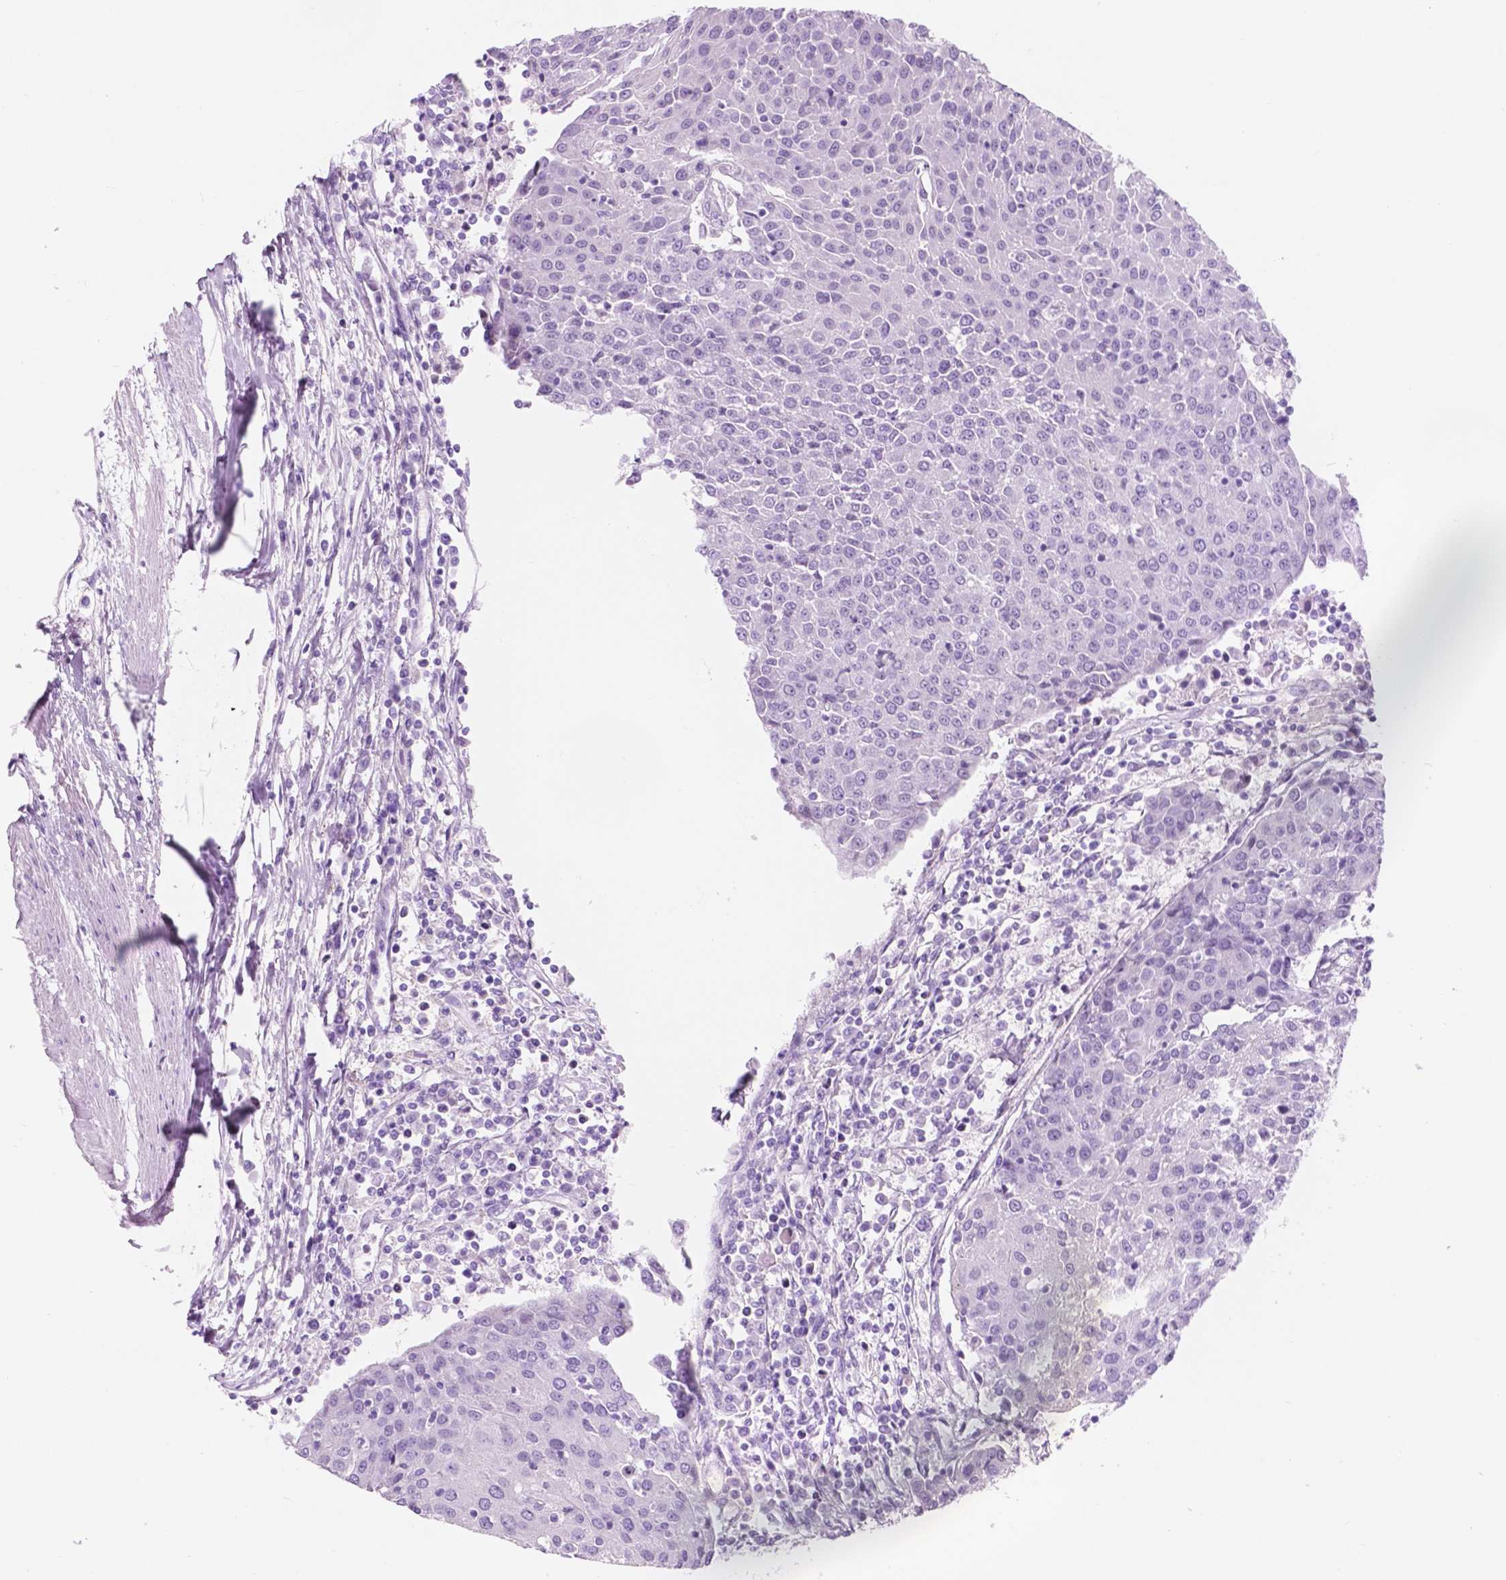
{"staining": {"intensity": "negative", "quantity": "none", "location": "none"}, "tissue": "urothelial cancer", "cell_type": "Tumor cells", "image_type": "cancer", "snomed": [{"axis": "morphology", "description": "Urothelial carcinoma, High grade"}, {"axis": "topography", "description": "Urinary bladder"}], "caption": "Protein analysis of high-grade urothelial carcinoma demonstrates no significant staining in tumor cells.", "gene": "CUZD1", "patient": {"sex": "female", "age": 85}}